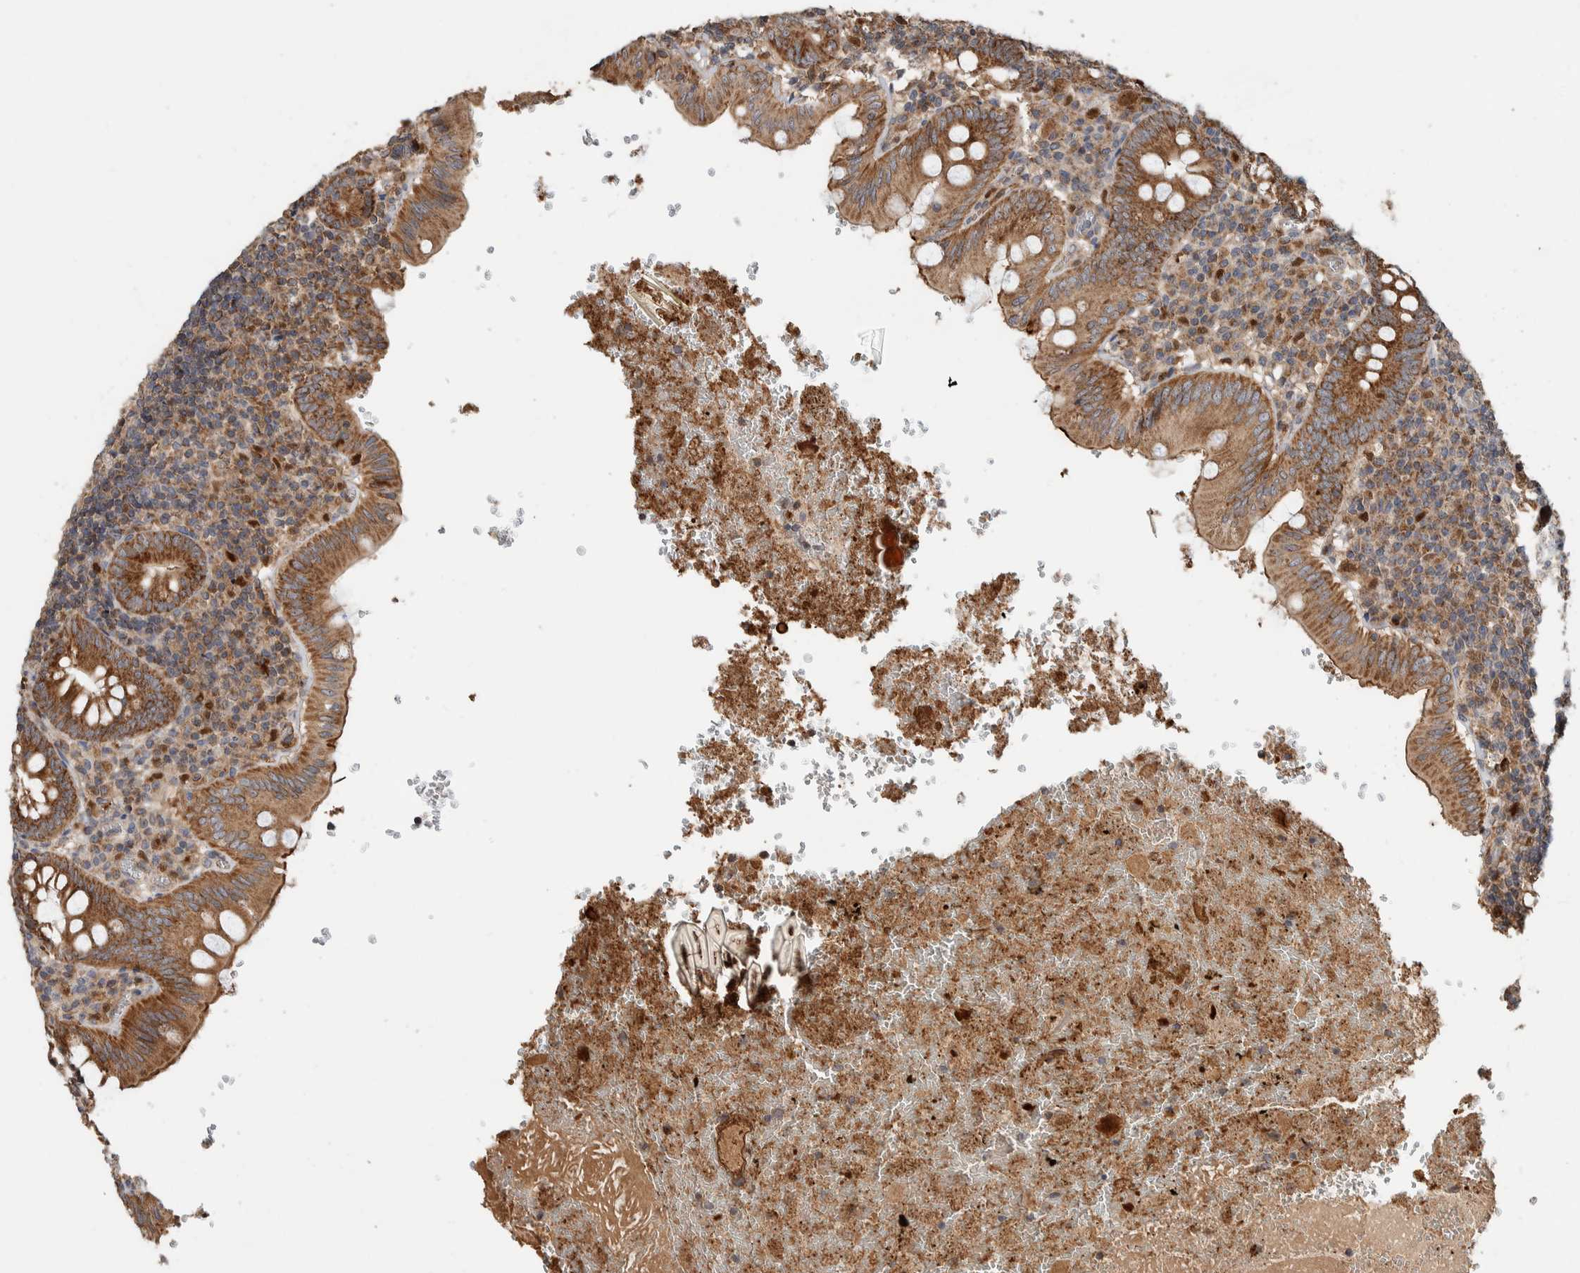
{"staining": {"intensity": "strong", "quantity": ">75%", "location": "cytoplasmic/membranous"}, "tissue": "appendix", "cell_type": "Glandular cells", "image_type": "normal", "snomed": [{"axis": "morphology", "description": "Normal tissue, NOS"}, {"axis": "topography", "description": "Appendix"}], "caption": "Glandular cells demonstrate high levels of strong cytoplasmic/membranous expression in approximately >75% of cells in normal human appendix.", "gene": "VPS53", "patient": {"sex": "male", "age": 8}}